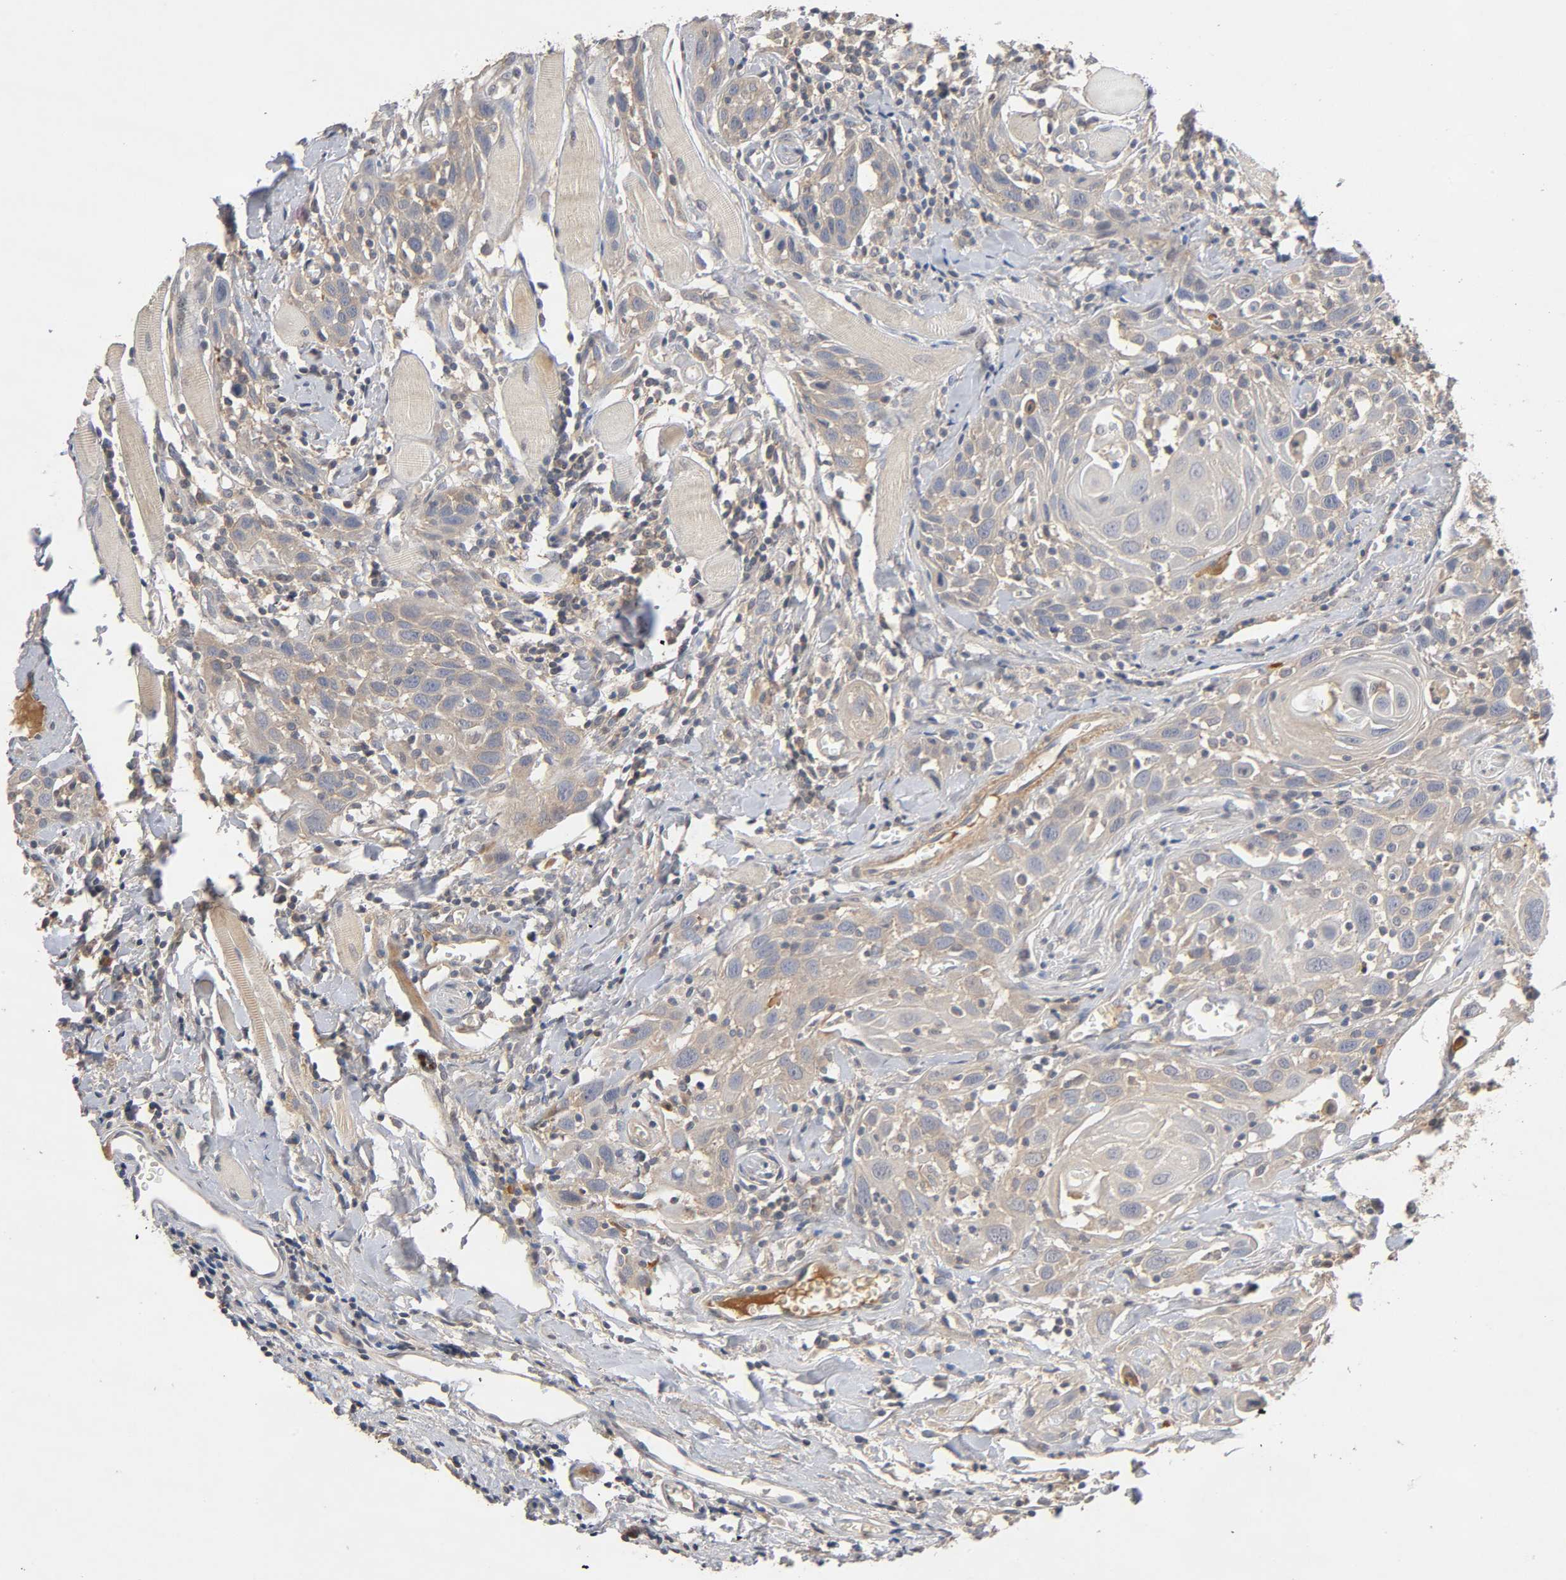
{"staining": {"intensity": "moderate", "quantity": ">75%", "location": "cytoplasmic/membranous"}, "tissue": "head and neck cancer", "cell_type": "Tumor cells", "image_type": "cancer", "snomed": [{"axis": "morphology", "description": "Squamous cell carcinoma, NOS"}, {"axis": "topography", "description": "Oral tissue"}, {"axis": "topography", "description": "Head-Neck"}], "caption": "Head and neck cancer (squamous cell carcinoma) stained with immunohistochemistry displays moderate cytoplasmic/membranous expression in about >75% of tumor cells. The staining was performed using DAB (3,3'-diaminobenzidine), with brown indicating positive protein expression. Nuclei are stained blue with hematoxylin.", "gene": "CPB2", "patient": {"sex": "female", "age": 50}}